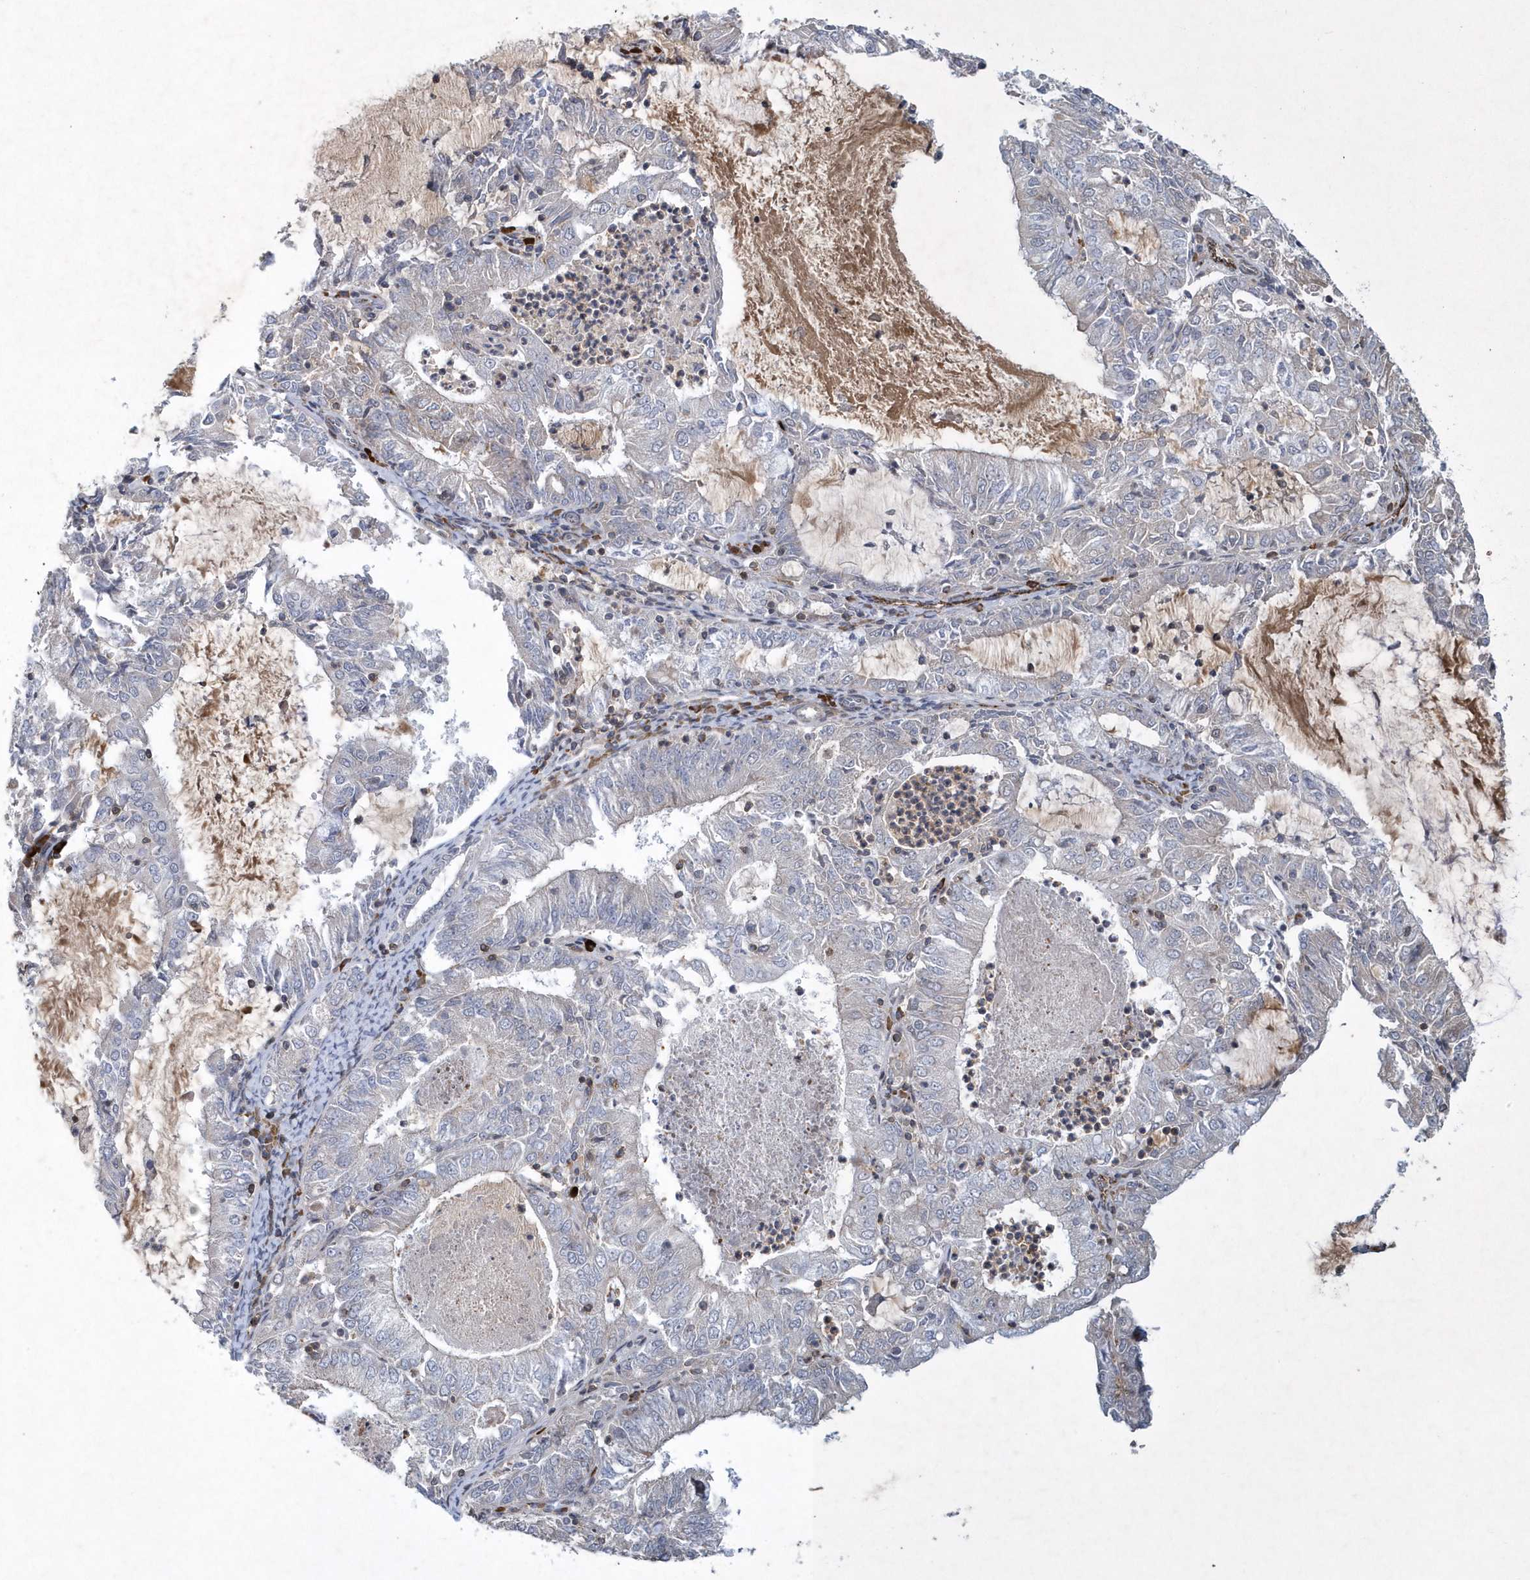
{"staining": {"intensity": "negative", "quantity": "none", "location": "none"}, "tissue": "endometrial cancer", "cell_type": "Tumor cells", "image_type": "cancer", "snomed": [{"axis": "morphology", "description": "Adenocarcinoma, NOS"}, {"axis": "topography", "description": "Endometrium"}], "caption": "Adenocarcinoma (endometrial) stained for a protein using immunohistochemistry (IHC) demonstrates no expression tumor cells.", "gene": "N4BP2", "patient": {"sex": "female", "age": 57}}